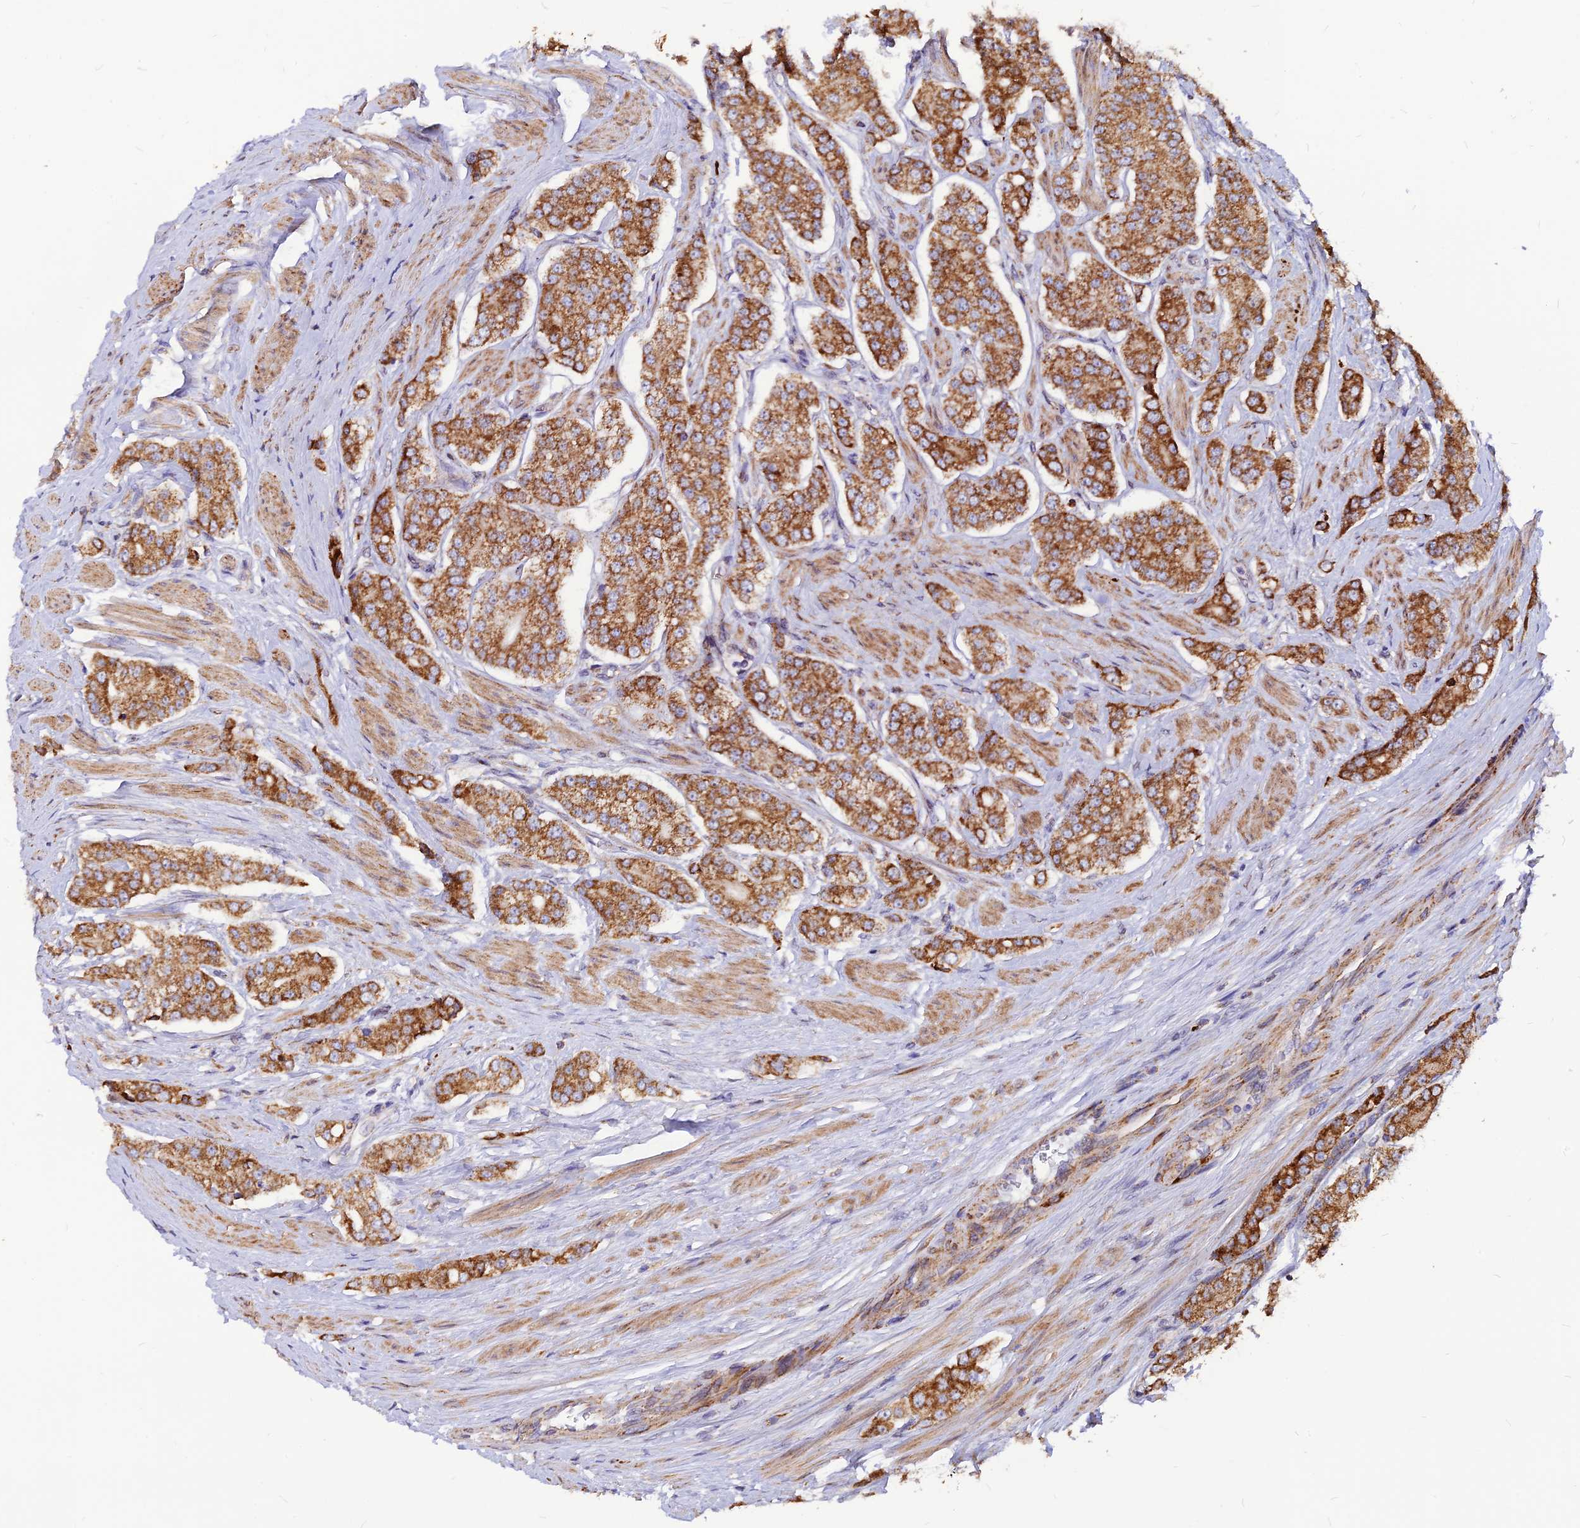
{"staining": {"intensity": "moderate", "quantity": ">75%", "location": "cytoplasmic/membranous"}, "tissue": "prostate cancer", "cell_type": "Tumor cells", "image_type": "cancer", "snomed": [{"axis": "morphology", "description": "Adenocarcinoma, High grade"}, {"axis": "topography", "description": "Prostate"}], "caption": "DAB immunohistochemical staining of prostate cancer reveals moderate cytoplasmic/membranous protein expression in about >75% of tumor cells.", "gene": "ECI1", "patient": {"sex": "male", "age": 71}}